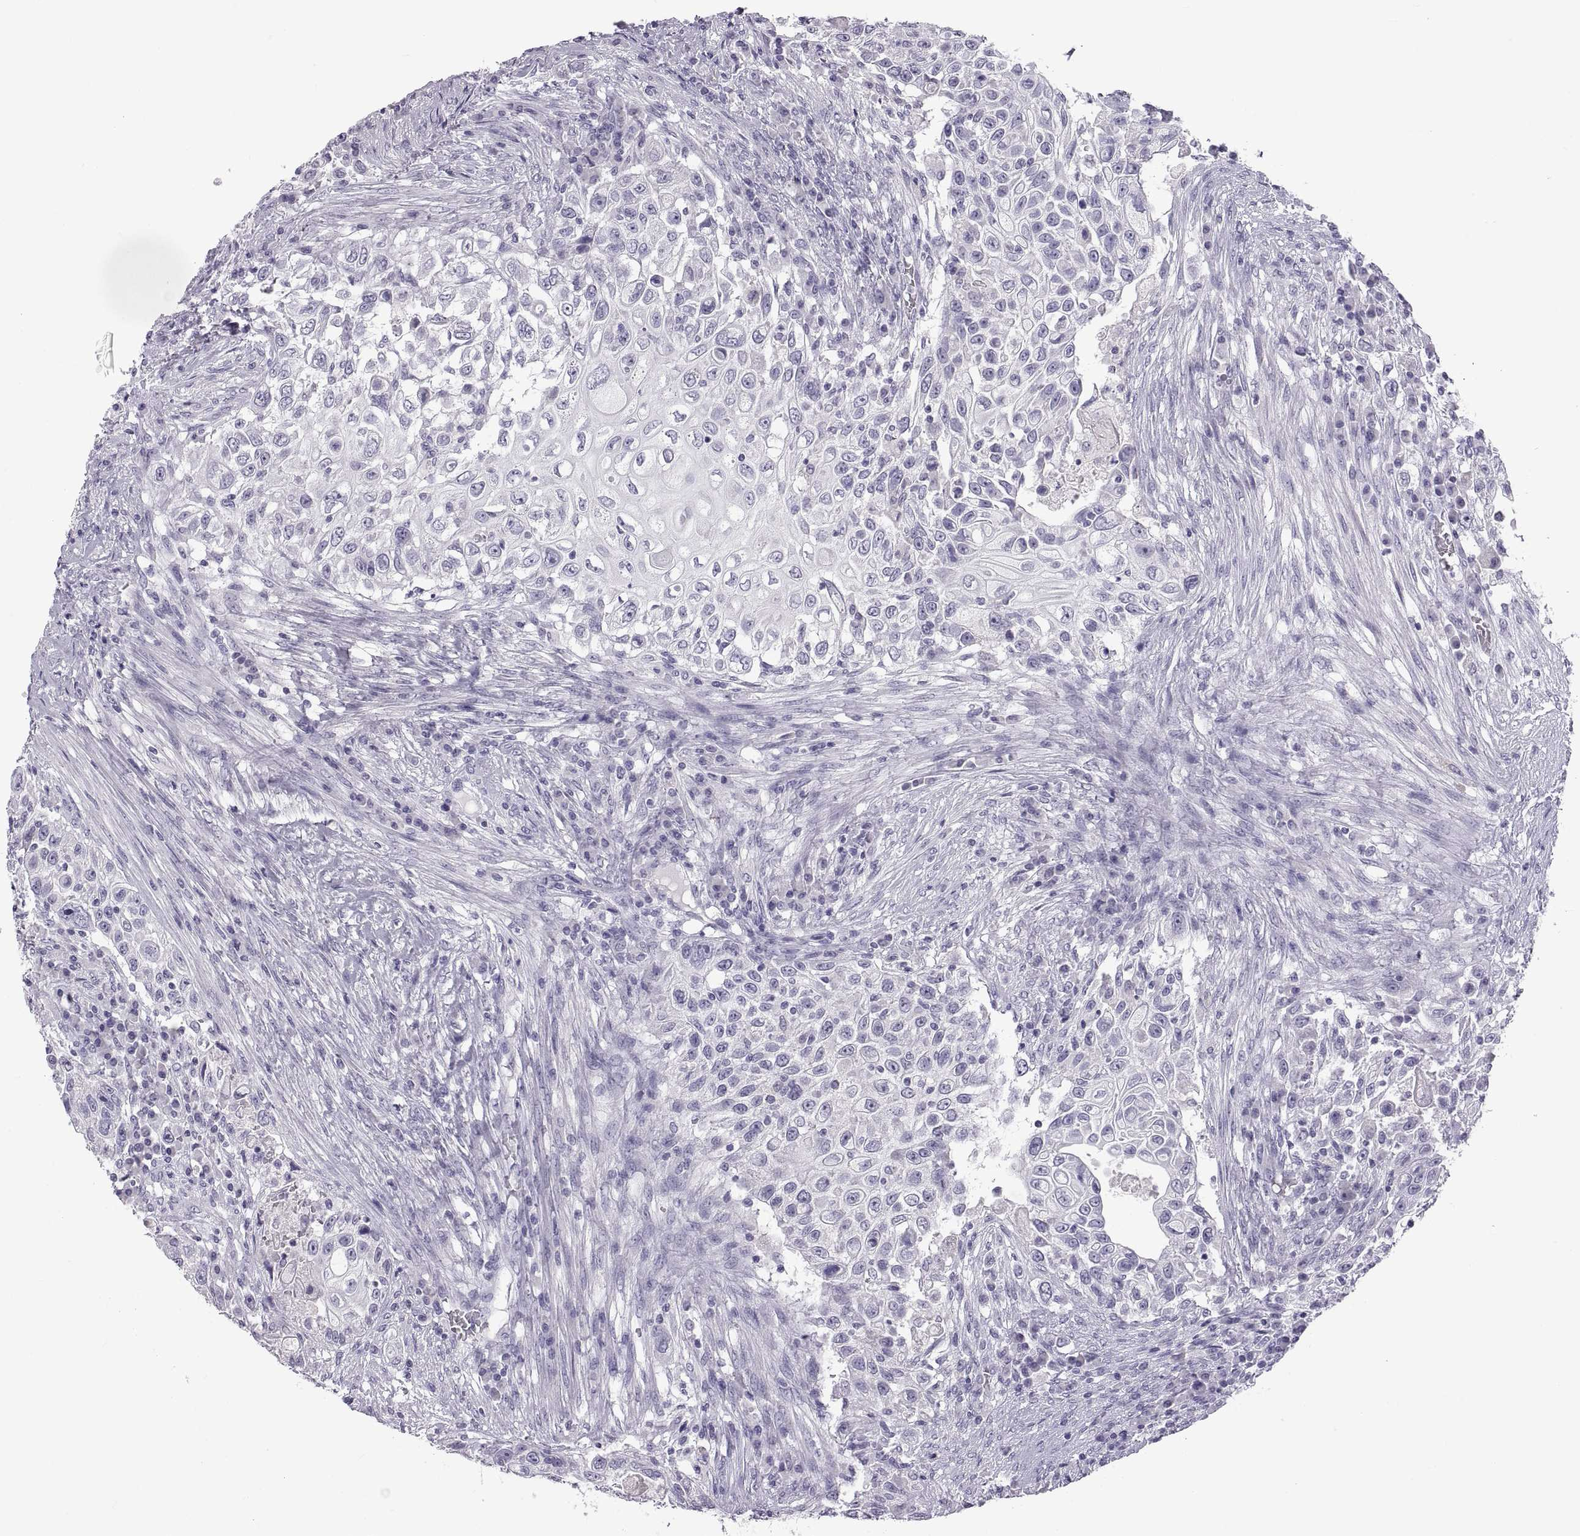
{"staining": {"intensity": "negative", "quantity": "none", "location": "none"}, "tissue": "urothelial cancer", "cell_type": "Tumor cells", "image_type": "cancer", "snomed": [{"axis": "morphology", "description": "Urothelial carcinoma, High grade"}, {"axis": "topography", "description": "Urinary bladder"}], "caption": "Immunohistochemistry (IHC) micrograph of urothelial cancer stained for a protein (brown), which shows no expression in tumor cells. Brightfield microscopy of immunohistochemistry (IHC) stained with DAB (3,3'-diaminobenzidine) (brown) and hematoxylin (blue), captured at high magnification.", "gene": "RDM1", "patient": {"sex": "female", "age": 56}}